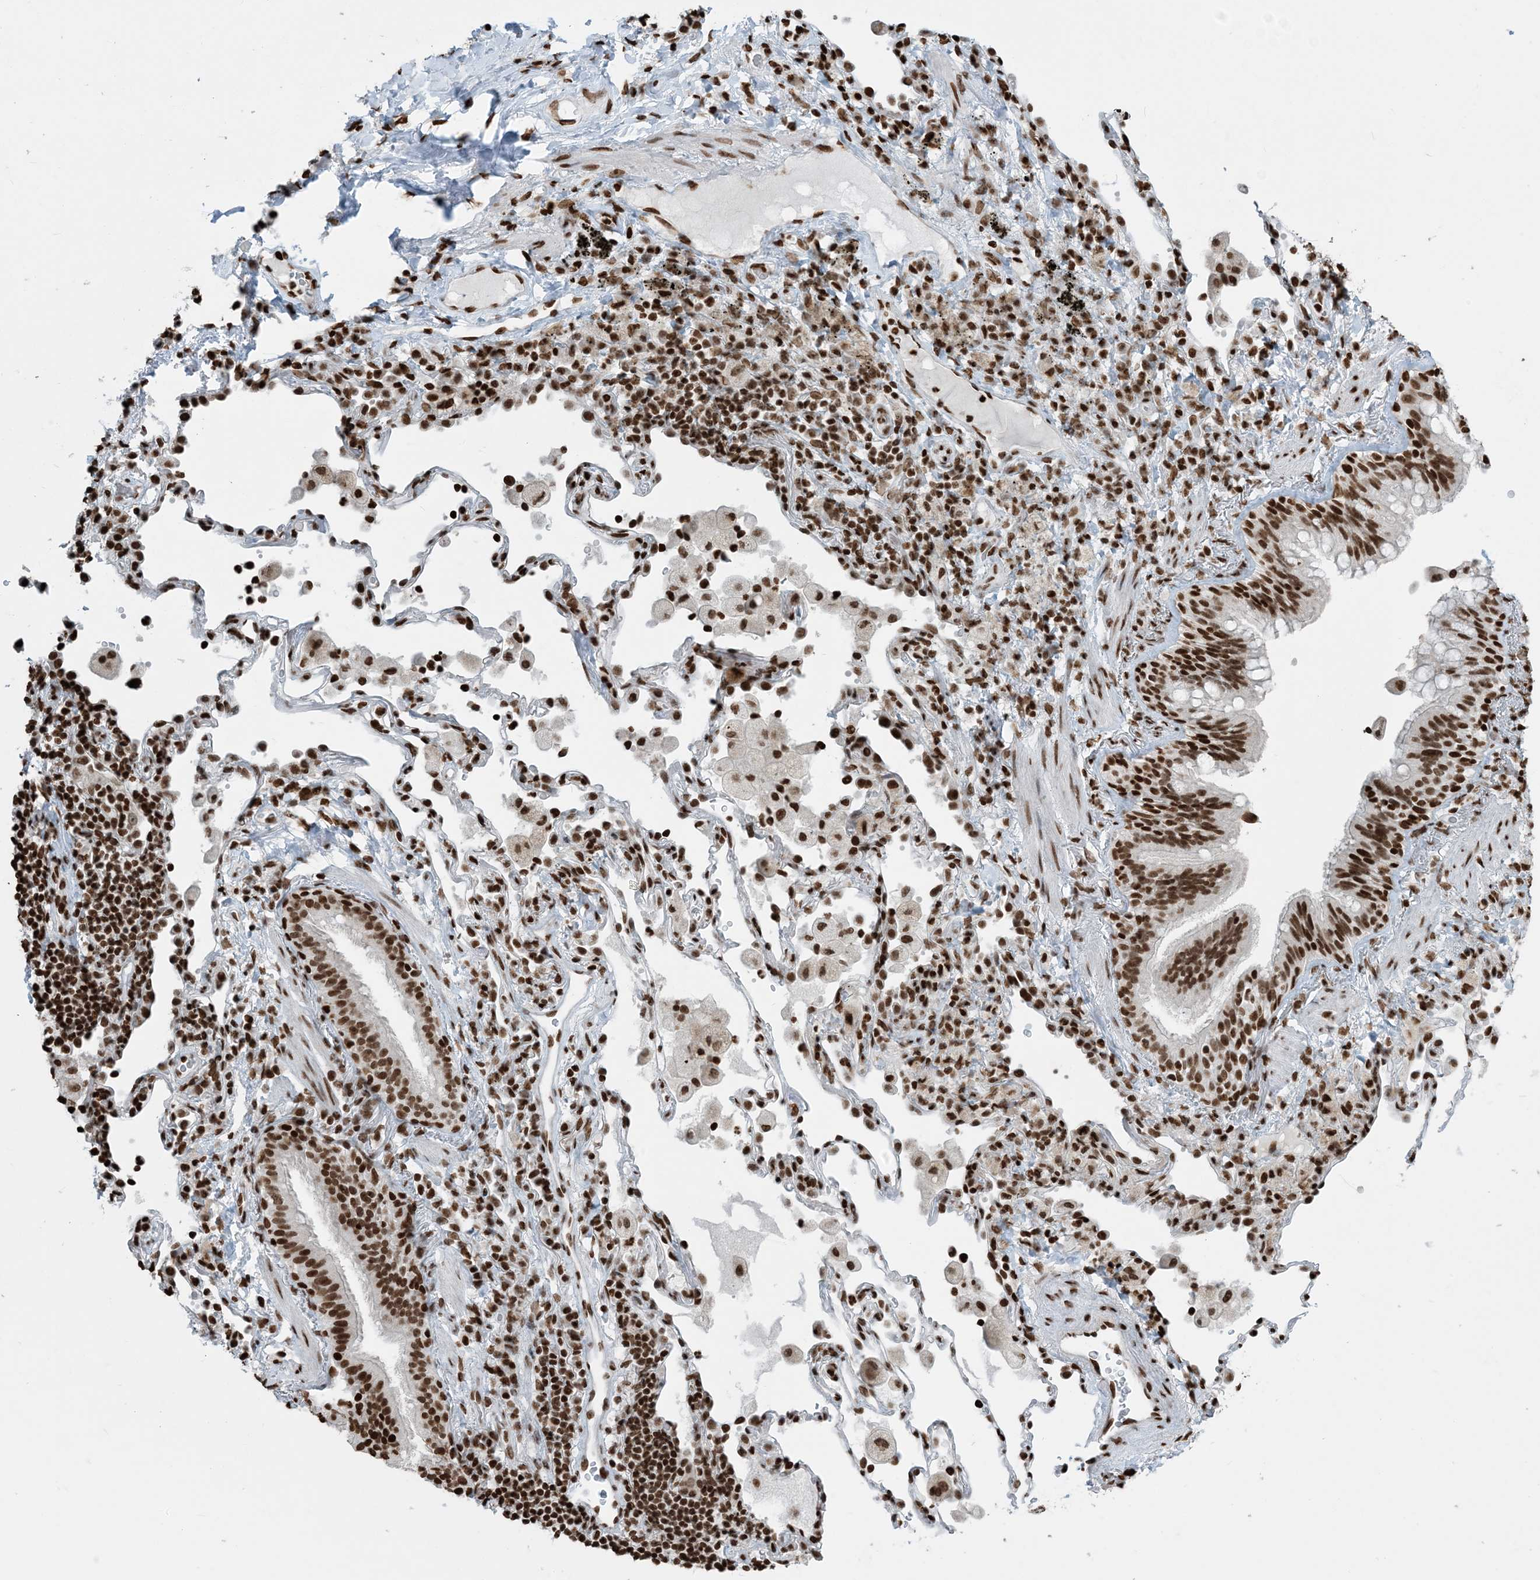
{"staining": {"intensity": "strong", "quantity": ">75%", "location": "nuclear"}, "tissue": "bronchus", "cell_type": "Respiratory epithelial cells", "image_type": "normal", "snomed": [{"axis": "morphology", "description": "Normal tissue, NOS"}, {"axis": "morphology", "description": "Adenocarcinoma, NOS"}, {"axis": "topography", "description": "Bronchus"}, {"axis": "topography", "description": "Lung"}], "caption": "This image displays IHC staining of unremarkable human bronchus, with high strong nuclear staining in about >75% of respiratory epithelial cells.", "gene": "H3", "patient": {"sex": "male", "age": 54}}